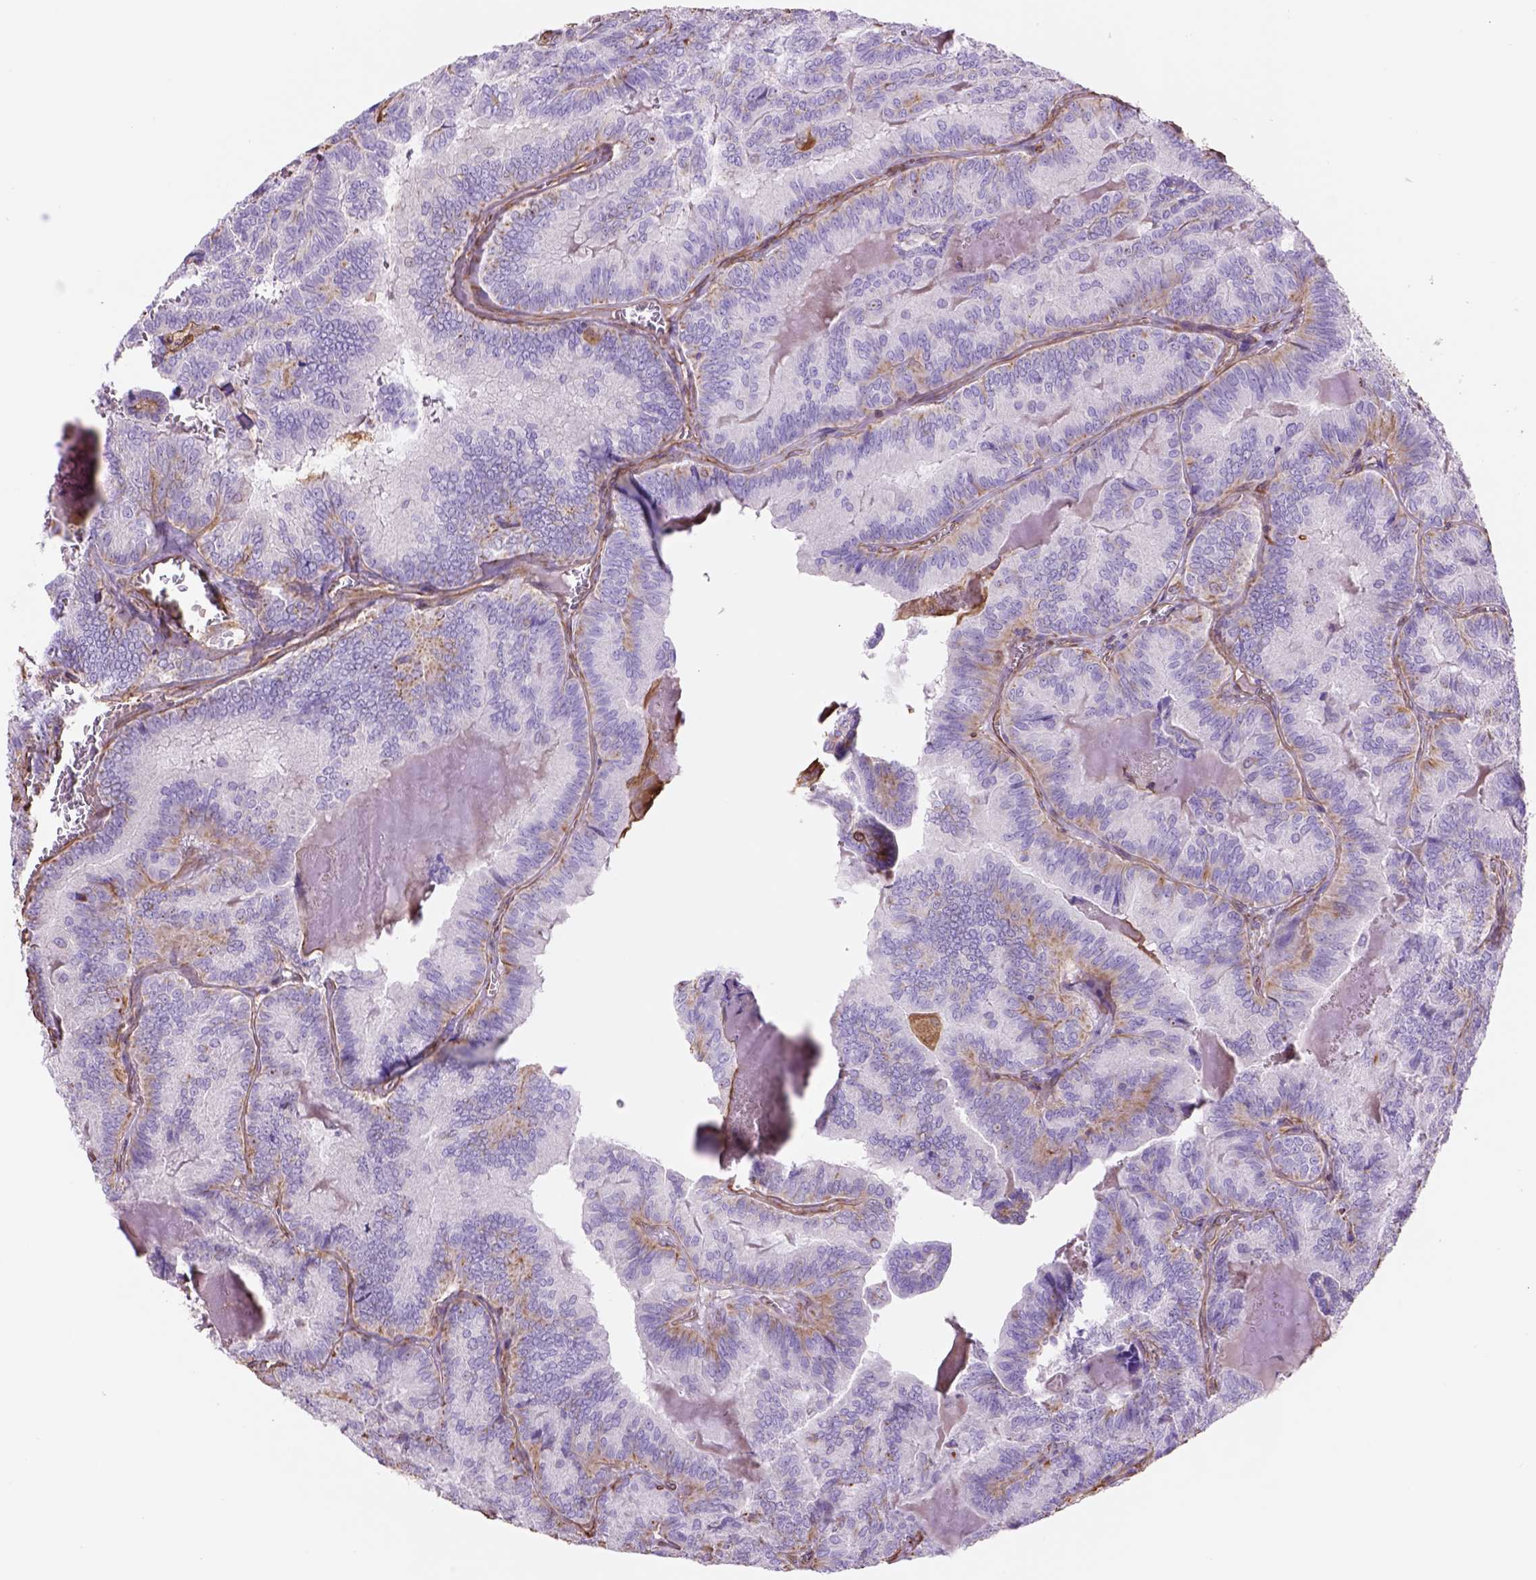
{"staining": {"intensity": "weak", "quantity": ">75%", "location": "cytoplasmic/membranous"}, "tissue": "thyroid cancer", "cell_type": "Tumor cells", "image_type": "cancer", "snomed": [{"axis": "morphology", "description": "Papillary adenocarcinoma, NOS"}, {"axis": "topography", "description": "Thyroid gland"}], "caption": "Thyroid papillary adenocarcinoma tissue exhibits weak cytoplasmic/membranous positivity in approximately >75% of tumor cells", "gene": "ZZZ3", "patient": {"sex": "female", "age": 75}}